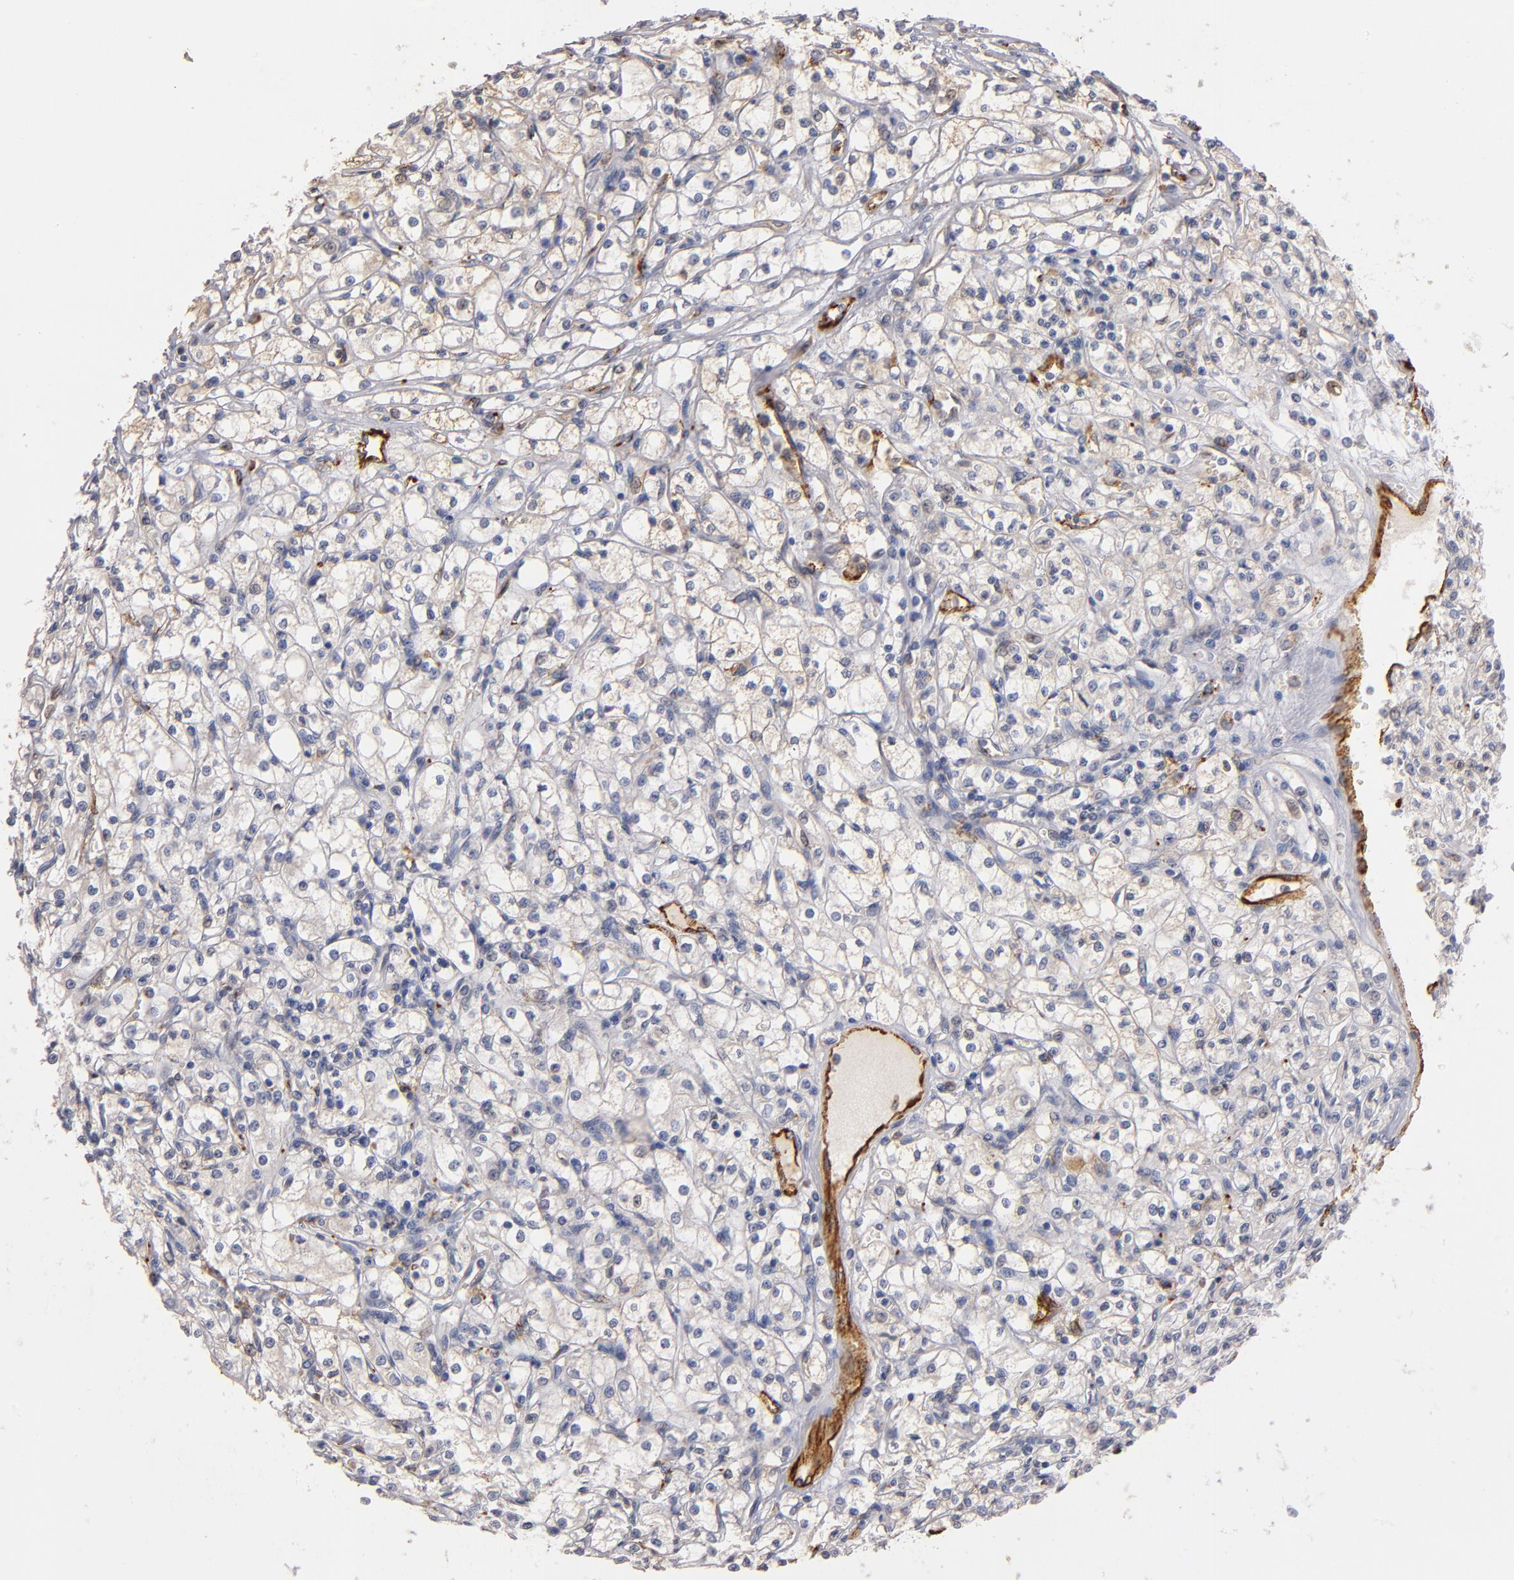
{"staining": {"intensity": "negative", "quantity": "none", "location": "none"}, "tissue": "renal cancer", "cell_type": "Tumor cells", "image_type": "cancer", "snomed": [{"axis": "morphology", "description": "Adenocarcinoma, NOS"}, {"axis": "topography", "description": "Kidney"}], "caption": "A photomicrograph of human renal adenocarcinoma is negative for staining in tumor cells.", "gene": "SELP", "patient": {"sex": "male", "age": 61}}